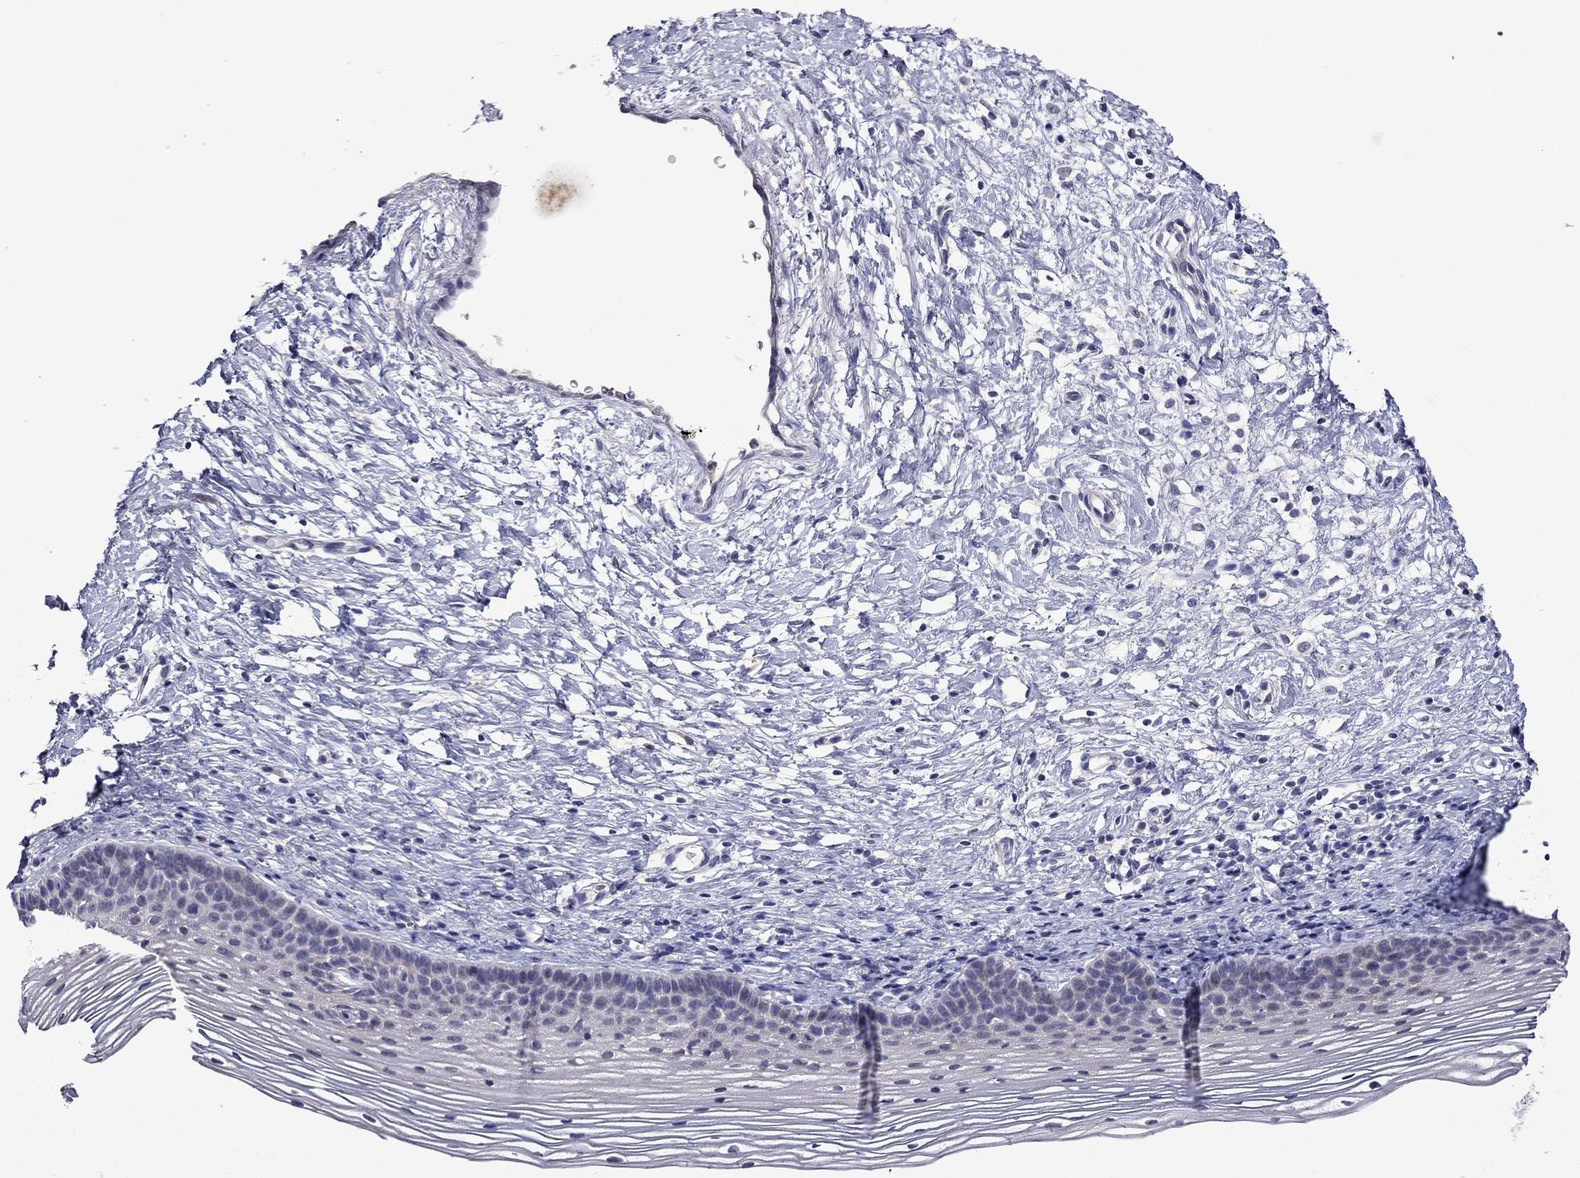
{"staining": {"intensity": "negative", "quantity": "none", "location": "none"}, "tissue": "cervix", "cell_type": "Glandular cells", "image_type": "normal", "snomed": [{"axis": "morphology", "description": "Normal tissue, NOS"}, {"axis": "topography", "description": "Cervix"}], "caption": "A photomicrograph of human cervix is negative for staining in glandular cells. Brightfield microscopy of immunohistochemistry stained with DAB (3,3'-diaminobenzidine) (brown) and hematoxylin (blue), captured at high magnification.", "gene": "STAR", "patient": {"sex": "female", "age": 39}}